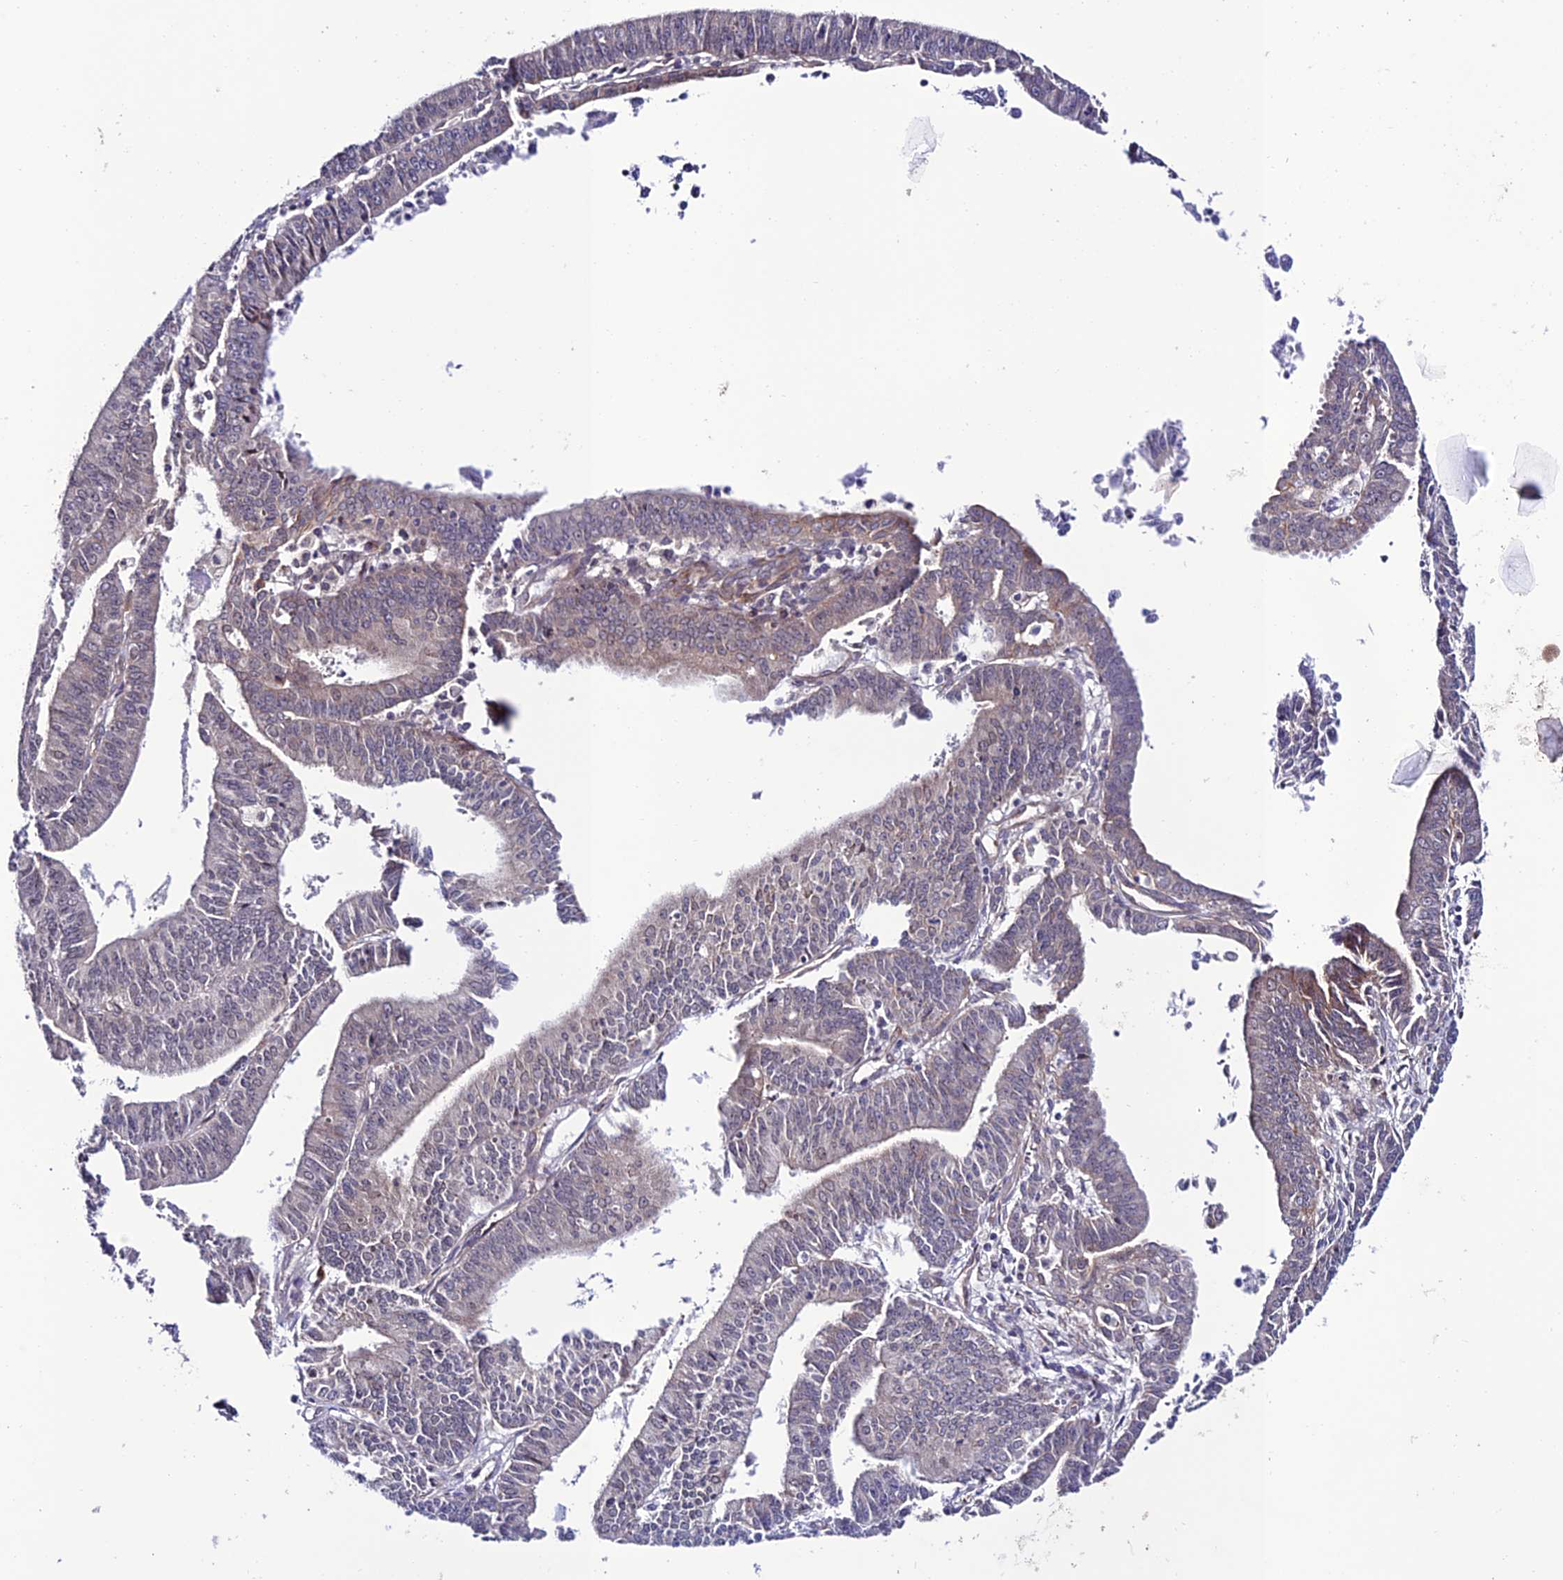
{"staining": {"intensity": "negative", "quantity": "none", "location": "none"}, "tissue": "endometrial cancer", "cell_type": "Tumor cells", "image_type": "cancer", "snomed": [{"axis": "morphology", "description": "Adenocarcinoma, NOS"}, {"axis": "topography", "description": "Endometrium"}], "caption": "Tumor cells are negative for protein expression in human adenocarcinoma (endometrial).", "gene": "TNIP3", "patient": {"sex": "female", "age": 73}}